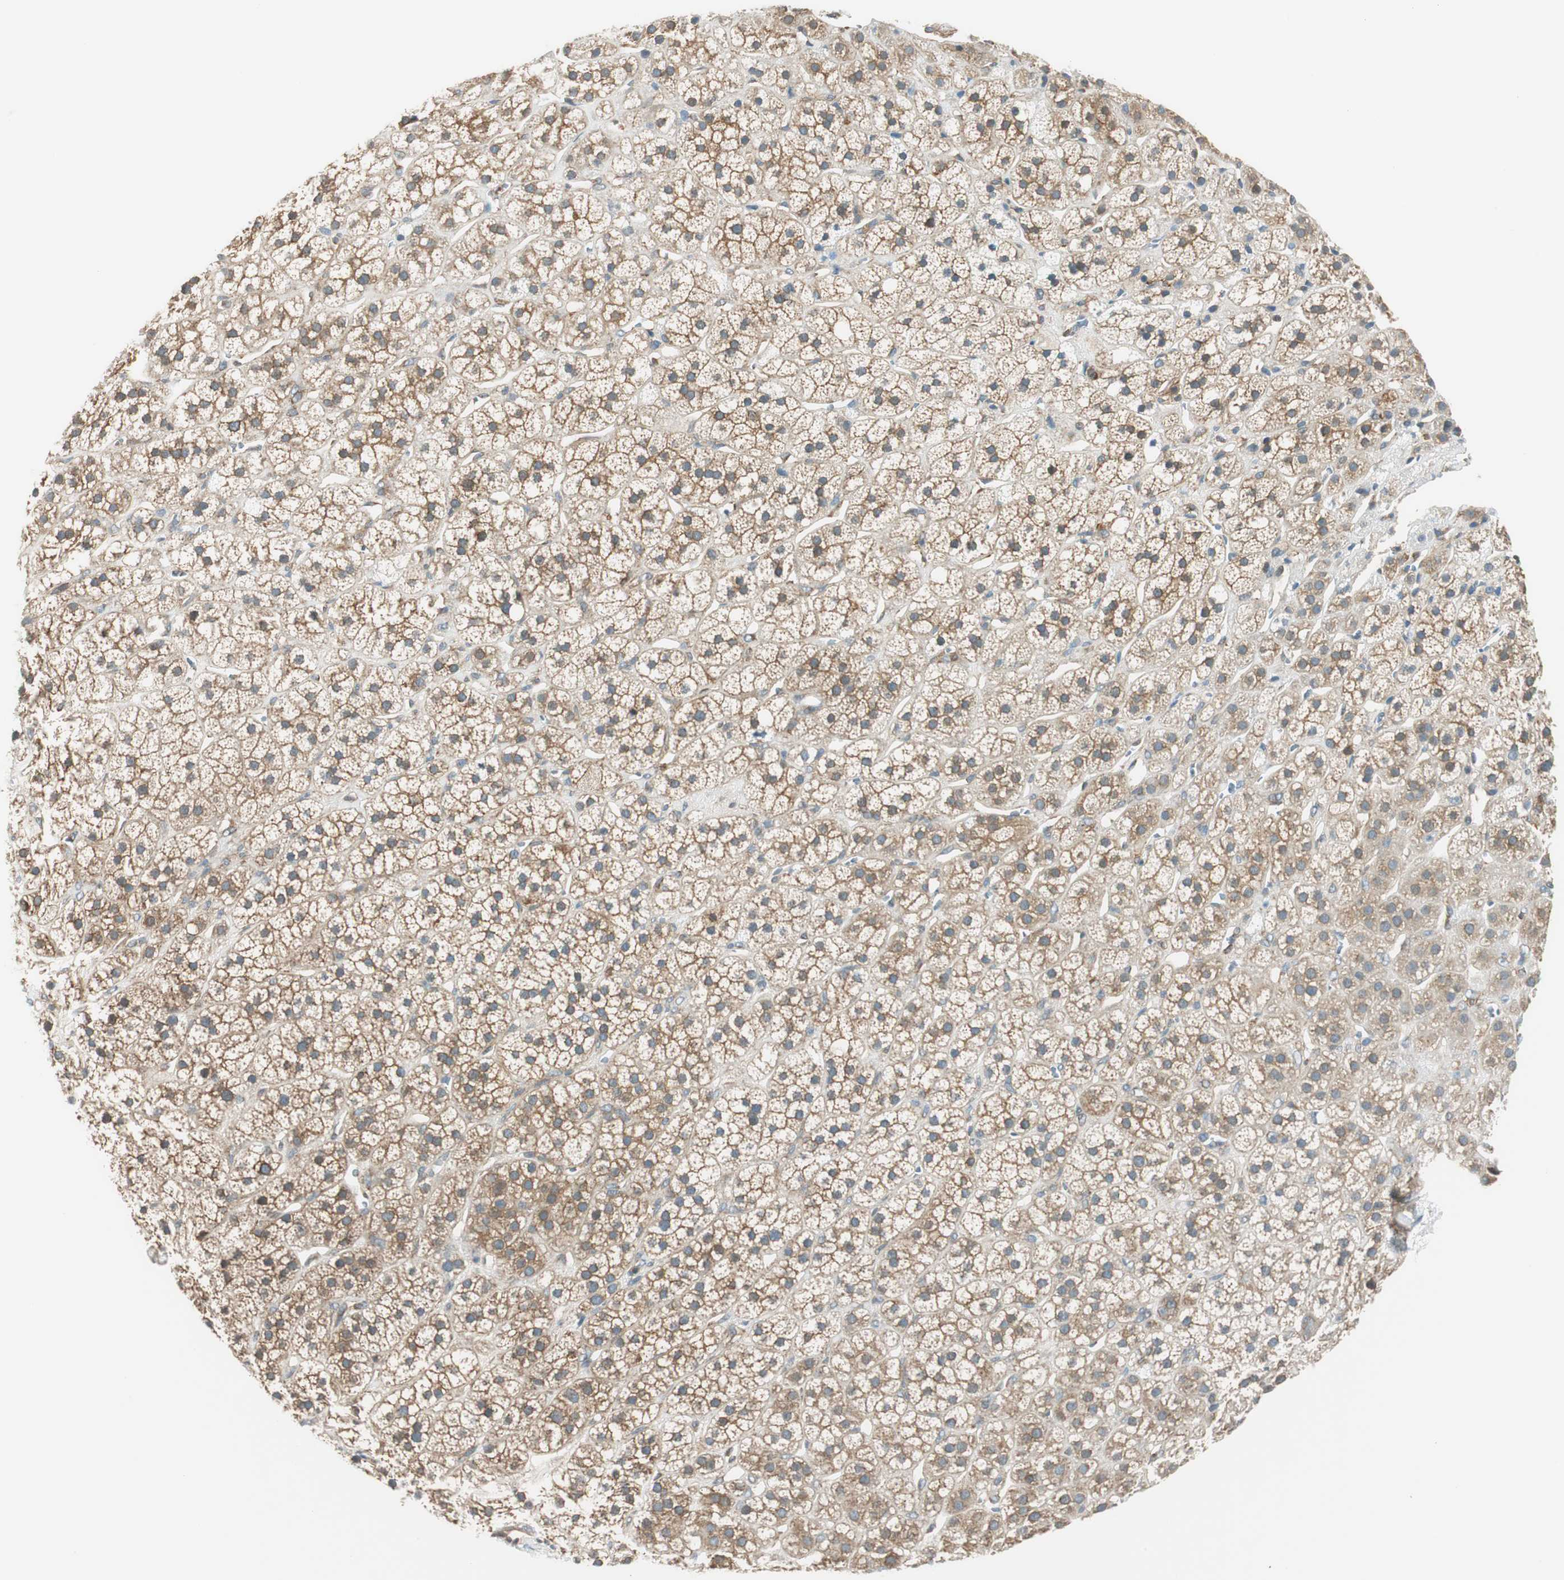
{"staining": {"intensity": "moderate", "quantity": ">75%", "location": "cytoplasmic/membranous"}, "tissue": "adrenal gland", "cell_type": "Glandular cells", "image_type": "normal", "snomed": [{"axis": "morphology", "description": "Normal tissue, NOS"}, {"axis": "topography", "description": "Adrenal gland"}], "caption": "IHC (DAB (3,3'-diaminobenzidine)) staining of normal adrenal gland displays moderate cytoplasmic/membranous protein positivity in approximately >75% of glandular cells. Using DAB (3,3'-diaminobenzidine) (brown) and hematoxylin (blue) stains, captured at high magnification using brightfield microscopy.", "gene": "PI4K2B", "patient": {"sex": "male", "age": 56}}